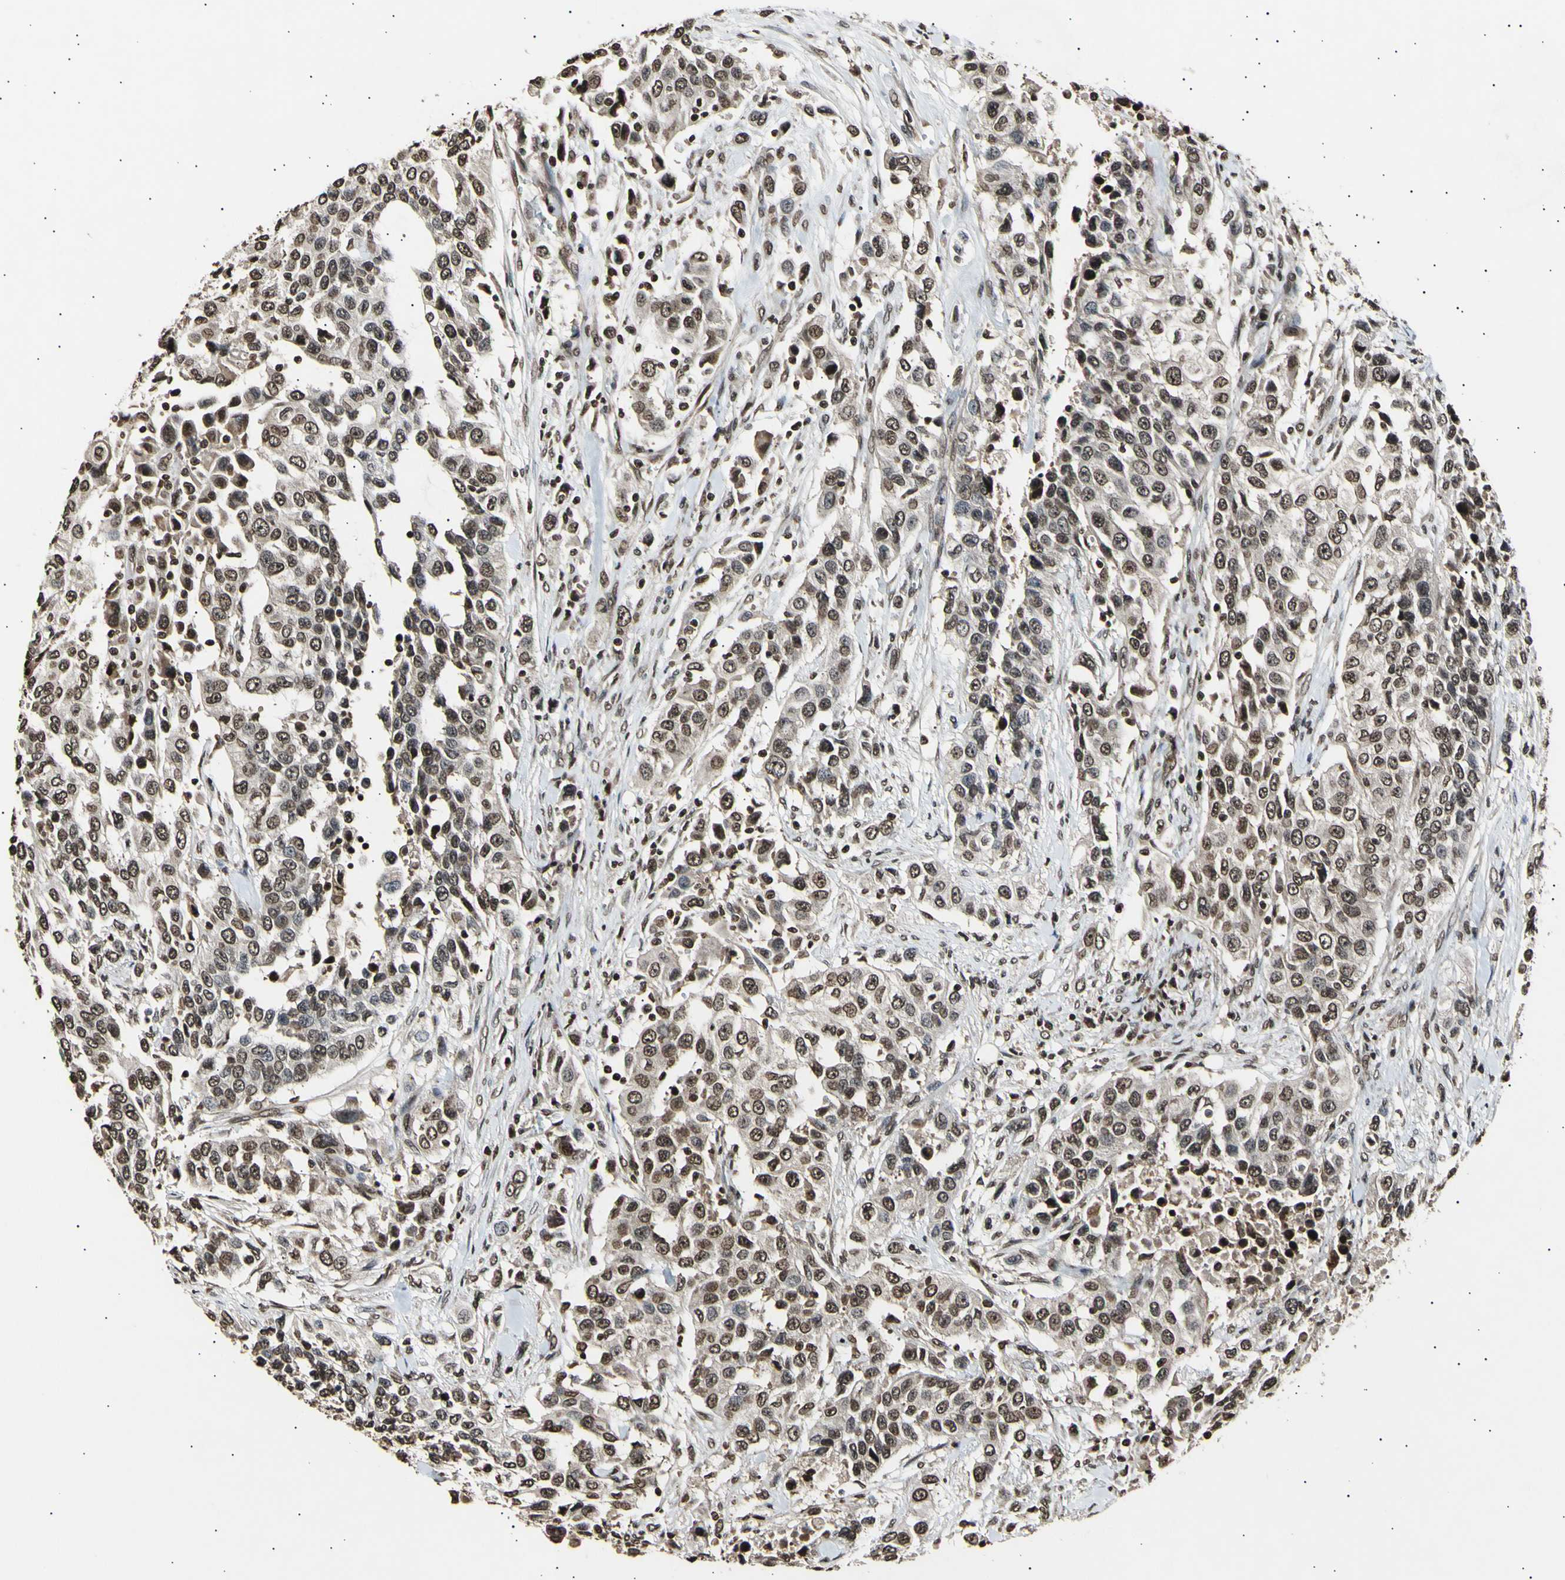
{"staining": {"intensity": "strong", "quantity": ">75%", "location": "cytoplasmic/membranous,nuclear"}, "tissue": "urothelial cancer", "cell_type": "Tumor cells", "image_type": "cancer", "snomed": [{"axis": "morphology", "description": "Urothelial carcinoma, High grade"}, {"axis": "topography", "description": "Urinary bladder"}], "caption": "Urothelial carcinoma (high-grade) stained for a protein exhibits strong cytoplasmic/membranous and nuclear positivity in tumor cells.", "gene": "ANAPC7", "patient": {"sex": "female", "age": 80}}